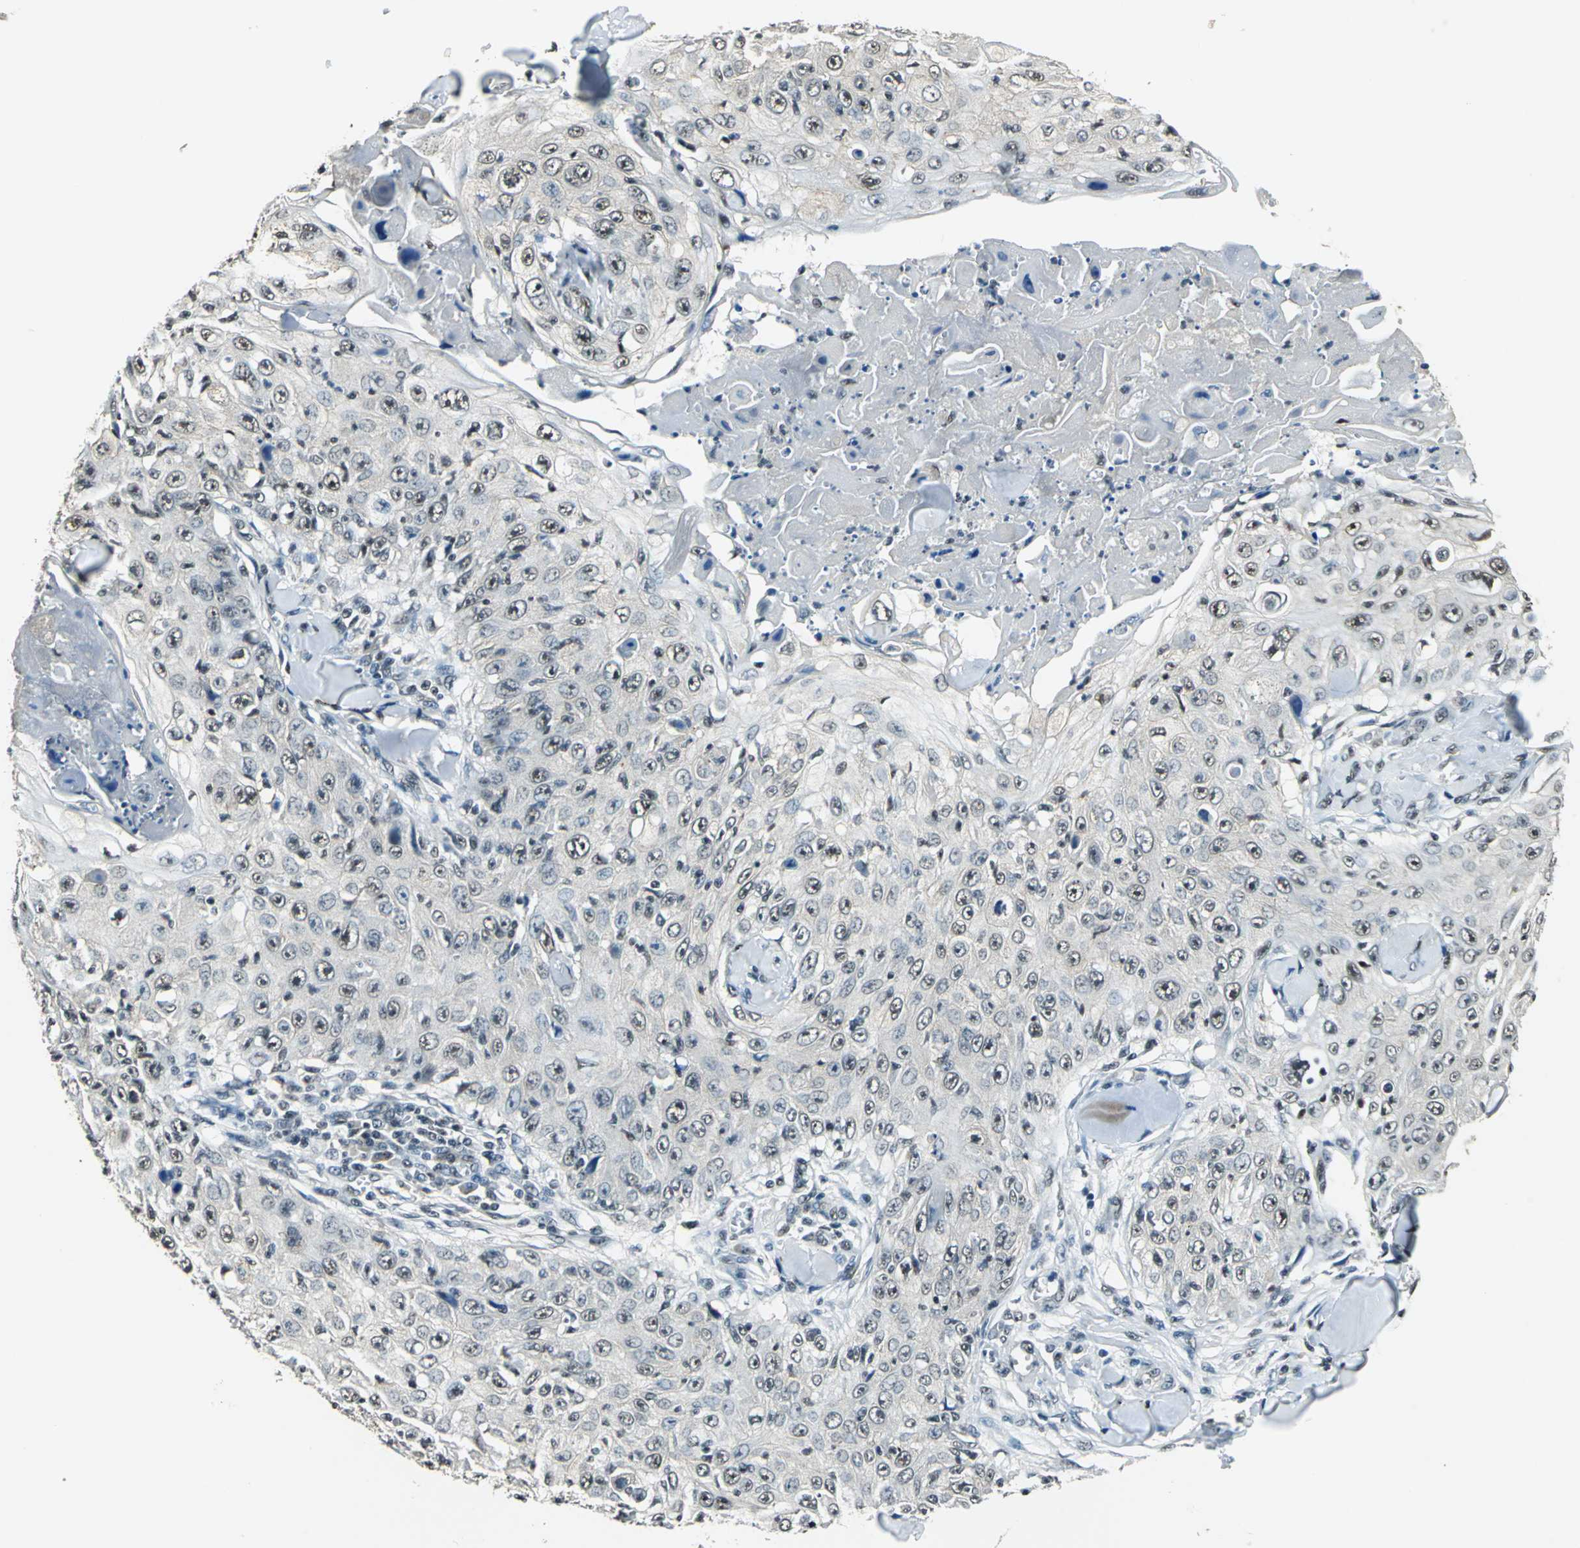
{"staining": {"intensity": "moderate", "quantity": ">75%", "location": "nuclear"}, "tissue": "skin cancer", "cell_type": "Tumor cells", "image_type": "cancer", "snomed": [{"axis": "morphology", "description": "Squamous cell carcinoma, NOS"}, {"axis": "topography", "description": "Skin"}], "caption": "A photomicrograph of human skin cancer (squamous cell carcinoma) stained for a protein exhibits moderate nuclear brown staining in tumor cells.", "gene": "RBM14", "patient": {"sex": "male", "age": 86}}